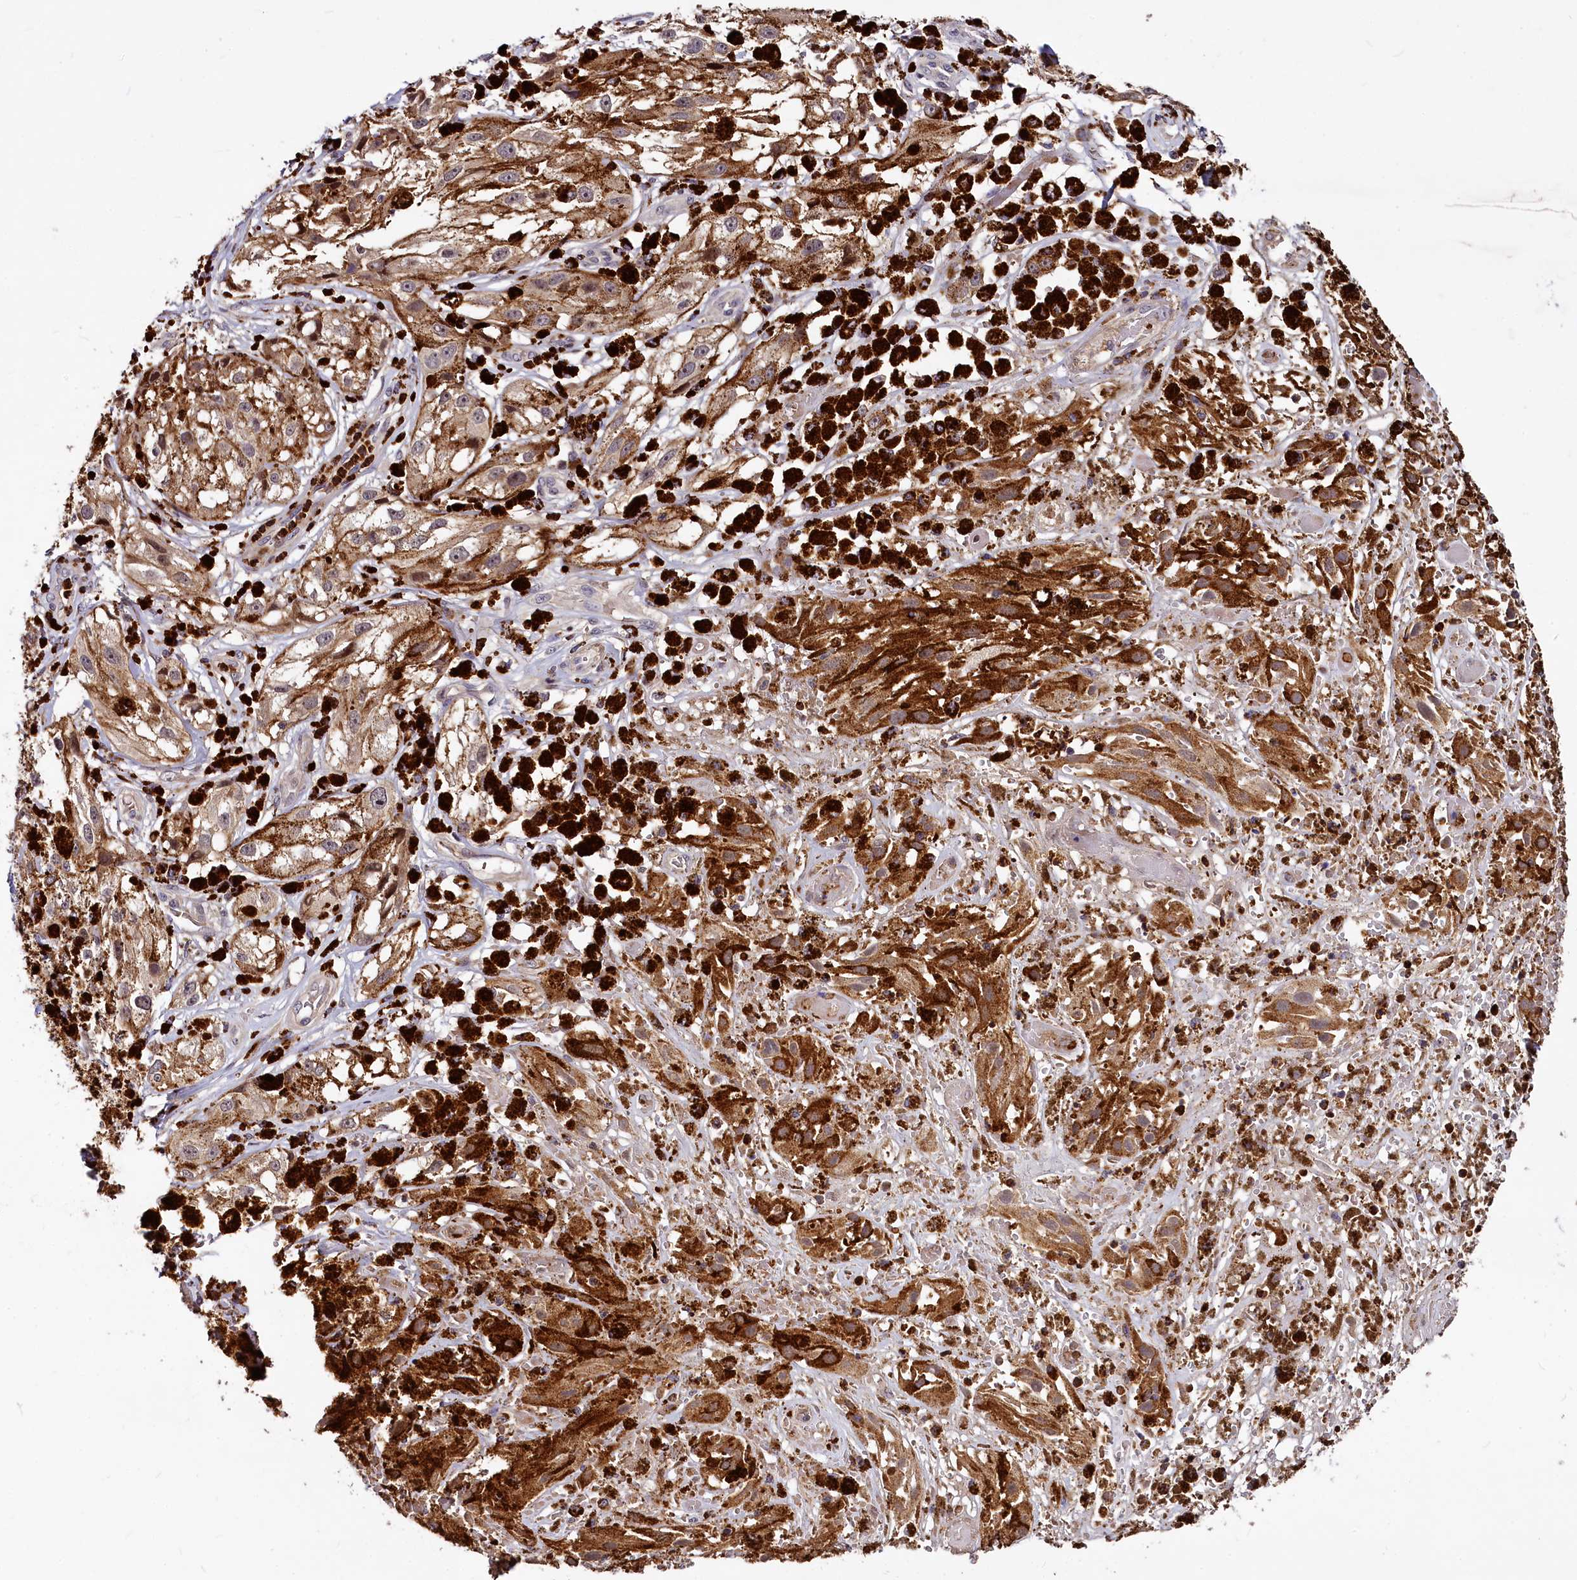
{"staining": {"intensity": "moderate", "quantity": ">75%", "location": "cytoplasmic/membranous"}, "tissue": "melanoma", "cell_type": "Tumor cells", "image_type": "cancer", "snomed": [{"axis": "morphology", "description": "Malignant melanoma, NOS"}, {"axis": "topography", "description": "Skin"}], "caption": "Immunohistochemical staining of melanoma displays medium levels of moderate cytoplasmic/membranous protein positivity in approximately >75% of tumor cells. The staining was performed using DAB, with brown indicating positive protein expression. Nuclei are stained blue with hematoxylin.", "gene": "ATG101", "patient": {"sex": "male", "age": 88}}